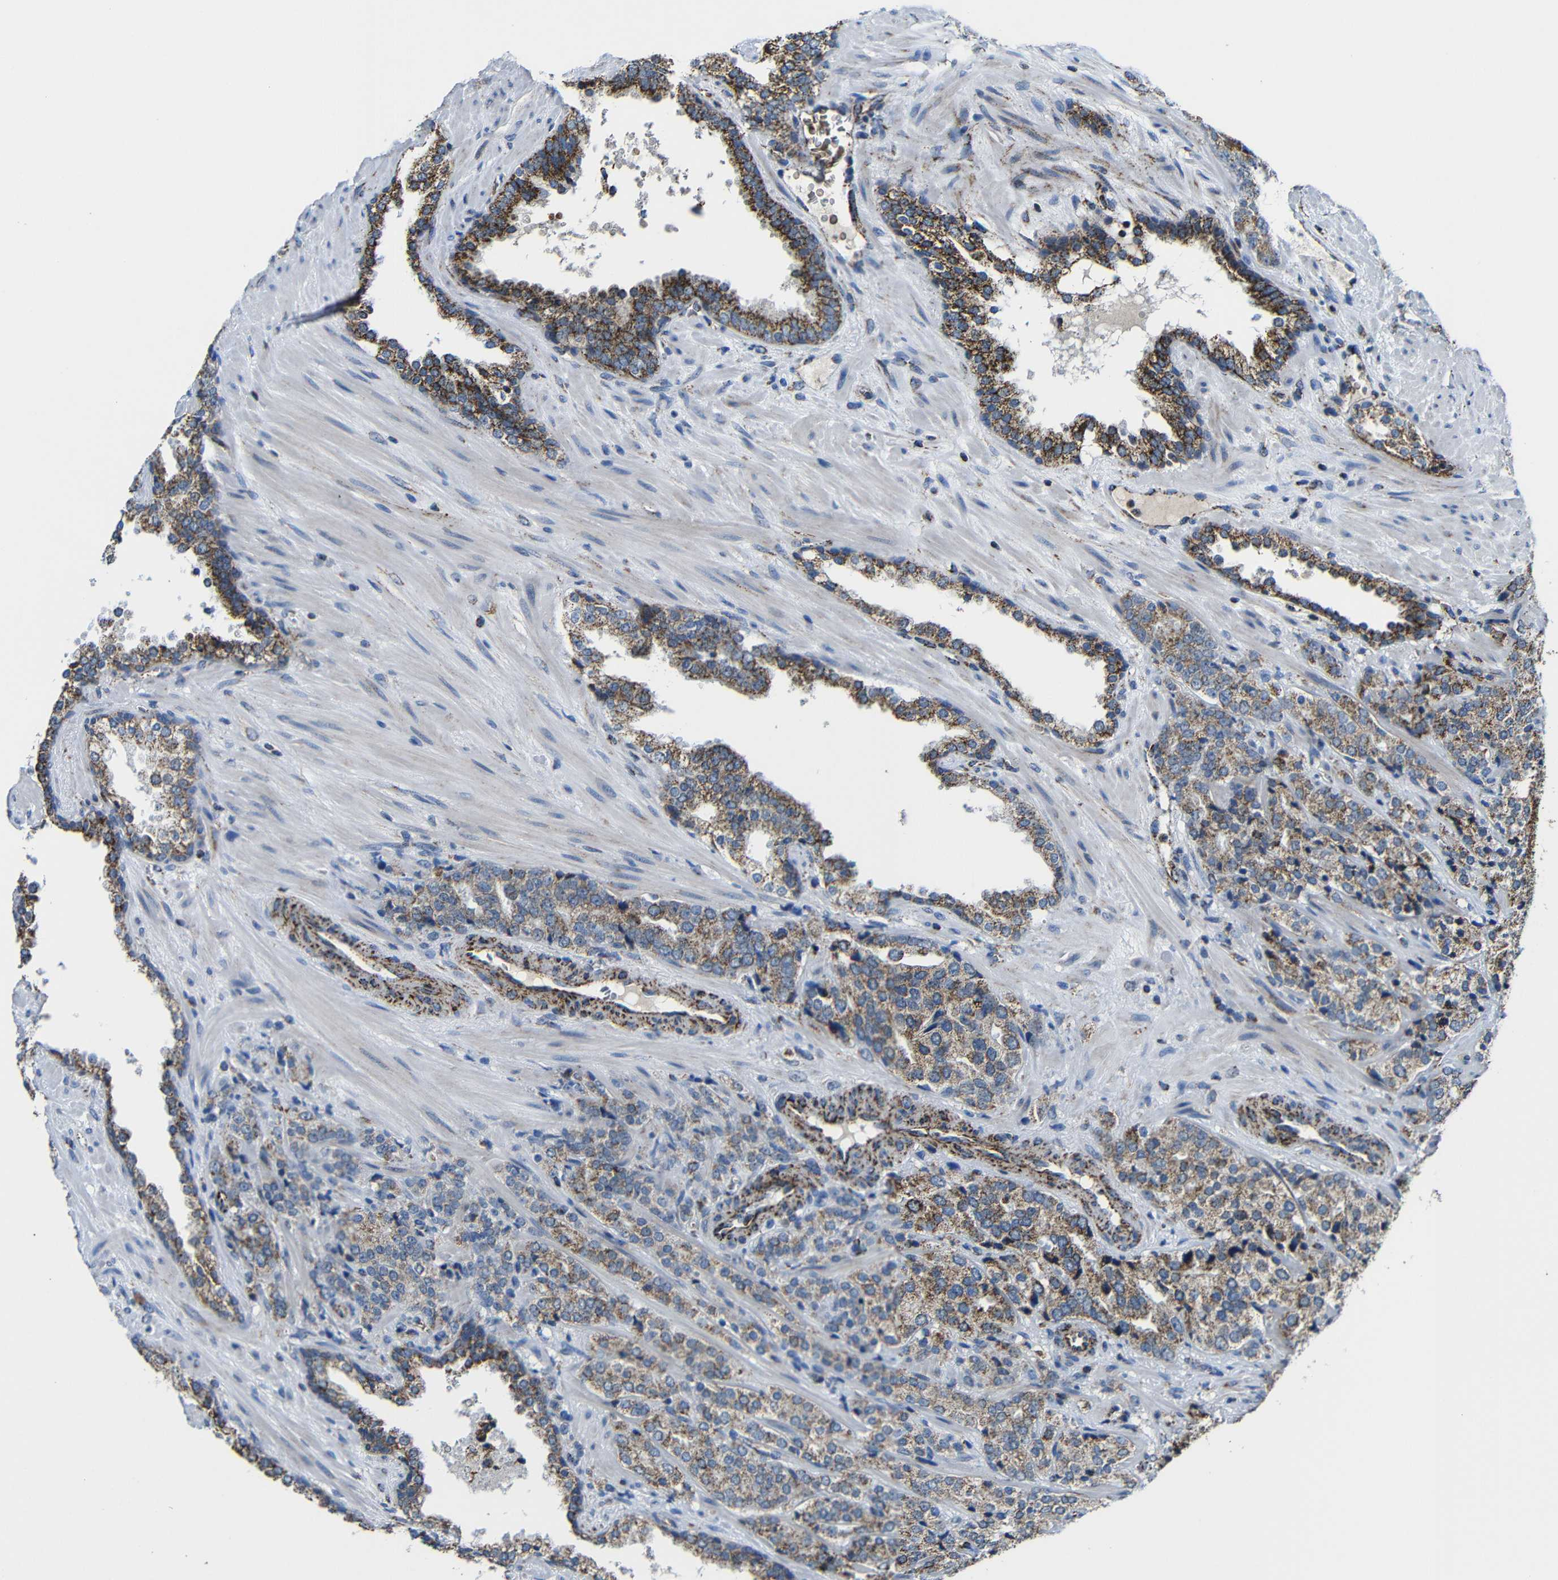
{"staining": {"intensity": "moderate", "quantity": "25%-75%", "location": "cytoplasmic/membranous"}, "tissue": "prostate cancer", "cell_type": "Tumor cells", "image_type": "cancer", "snomed": [{"axis": "morphology", "description": "Adenocarcinoma, High grade"}, {"axis": "topography", "description": "Prostate"}], "caption": "Immunohistochemistry (IHC) micrograph of high-grade adenocarcinoma (prostate) stained for a protein (brown), which demonstrates medium levels of moderate cytoplasmic/membranous positivity in approximately 25%-75% of tumor cells.", "gene": "CA5B", "patient": {"sex": "male", "age": 71}}